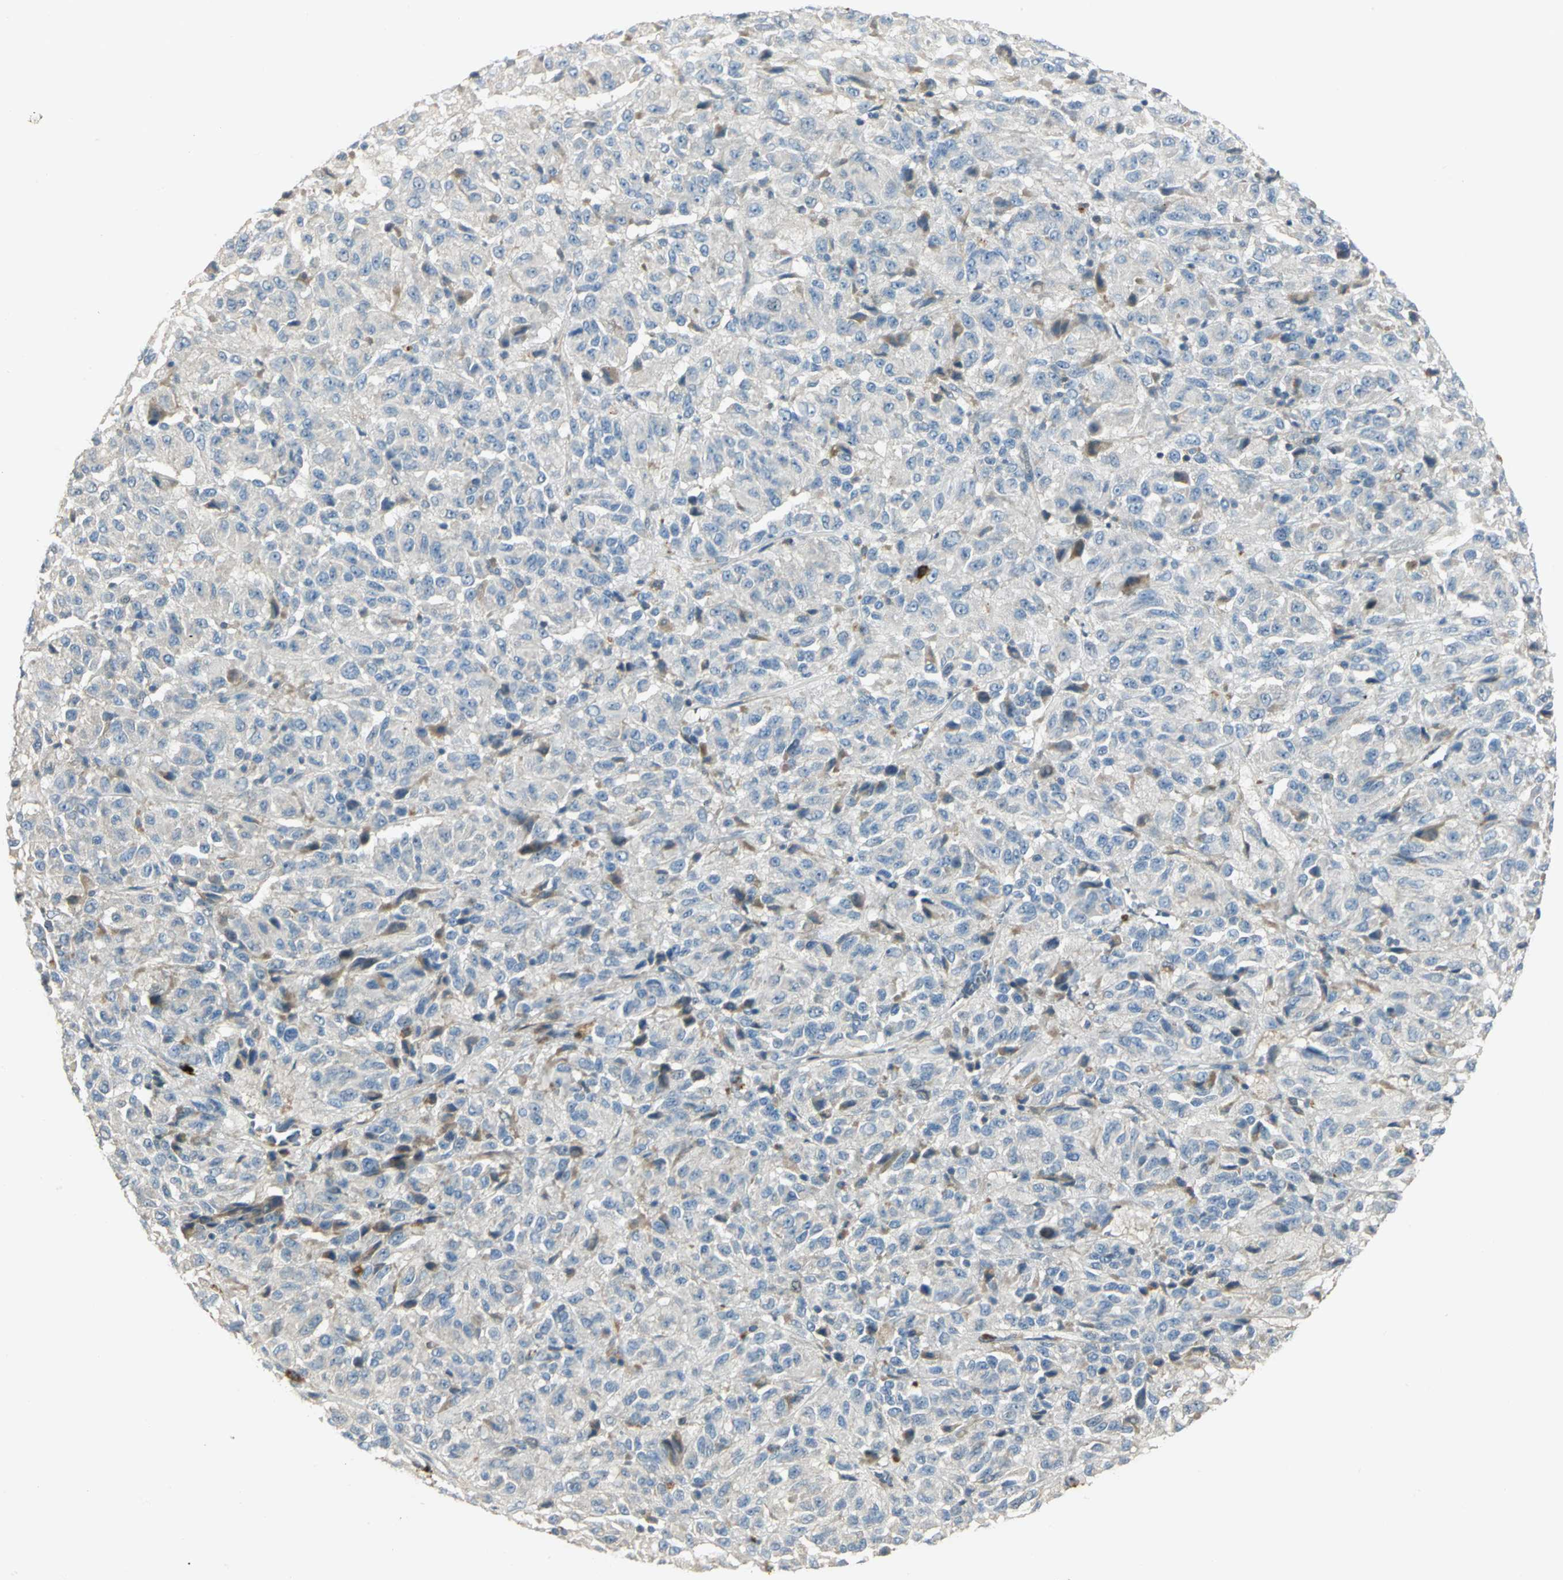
{"staining": {"intensity": "negative", "quantity": "none", "location": "none"}, "tissue": "melanoma", "cell_type": "Tumor cells", "image_type": "cancer", "snomed": [{"axis": "morphology", "description": "Malignant melanoma, Metastatic site"}, {"axis": "topography", "description": "Lung"}], "caption": "Tumor cells show no significant staining in malignant melanoma (metastatic site). (Stains: DAB immunohistochemistry (IHC) with hematoxylin counter stain, Microscopy: brightfield microscopy at high magnification).", "gene": "PROC", "patient": {"sex": "male", "age": 64}}